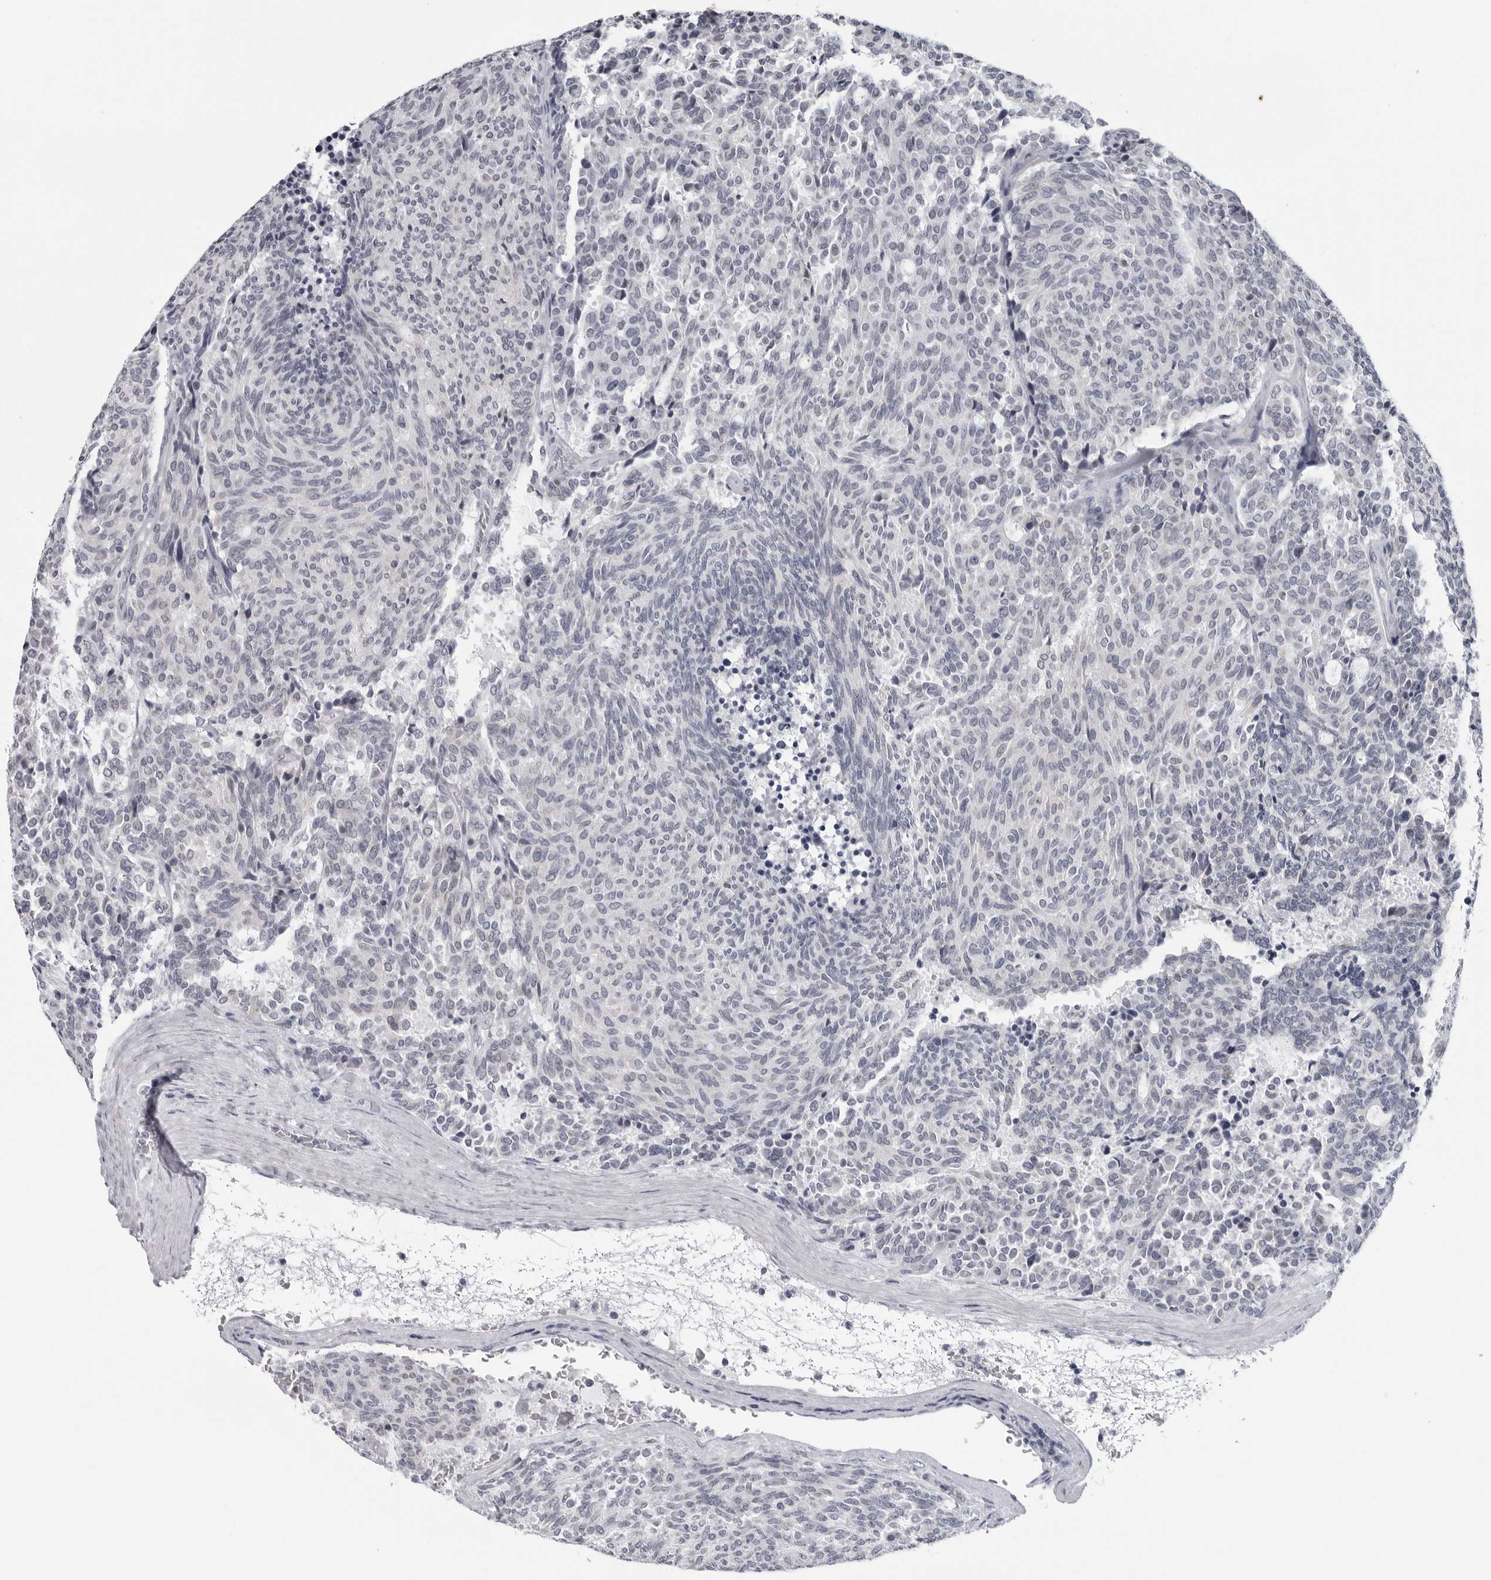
{"staining": {"intensity": "negative", "quantity": "none", "location": "none"}, "tissue": "carcinoid", "cell_type": "Tumor cells", "image_type": "cancer", "snomed": [{"axis": "morphology", "description": "Carcinoid, malignant, NOS"}, {"axis": "topography", "description": "Pancreas"}], "caption": "Immunohistochemistry of carcinoid demonstrates no expression in tumor cells. (Stains: DAB (3,3'-diaminobenzidine) immunohistochemistry (IHC) with hematoxylin counter stain, Microscopy: brightfield microscopy at high magnification).", "gene": "OPLAH", "patient": {"sex": "female", "age": 54}}